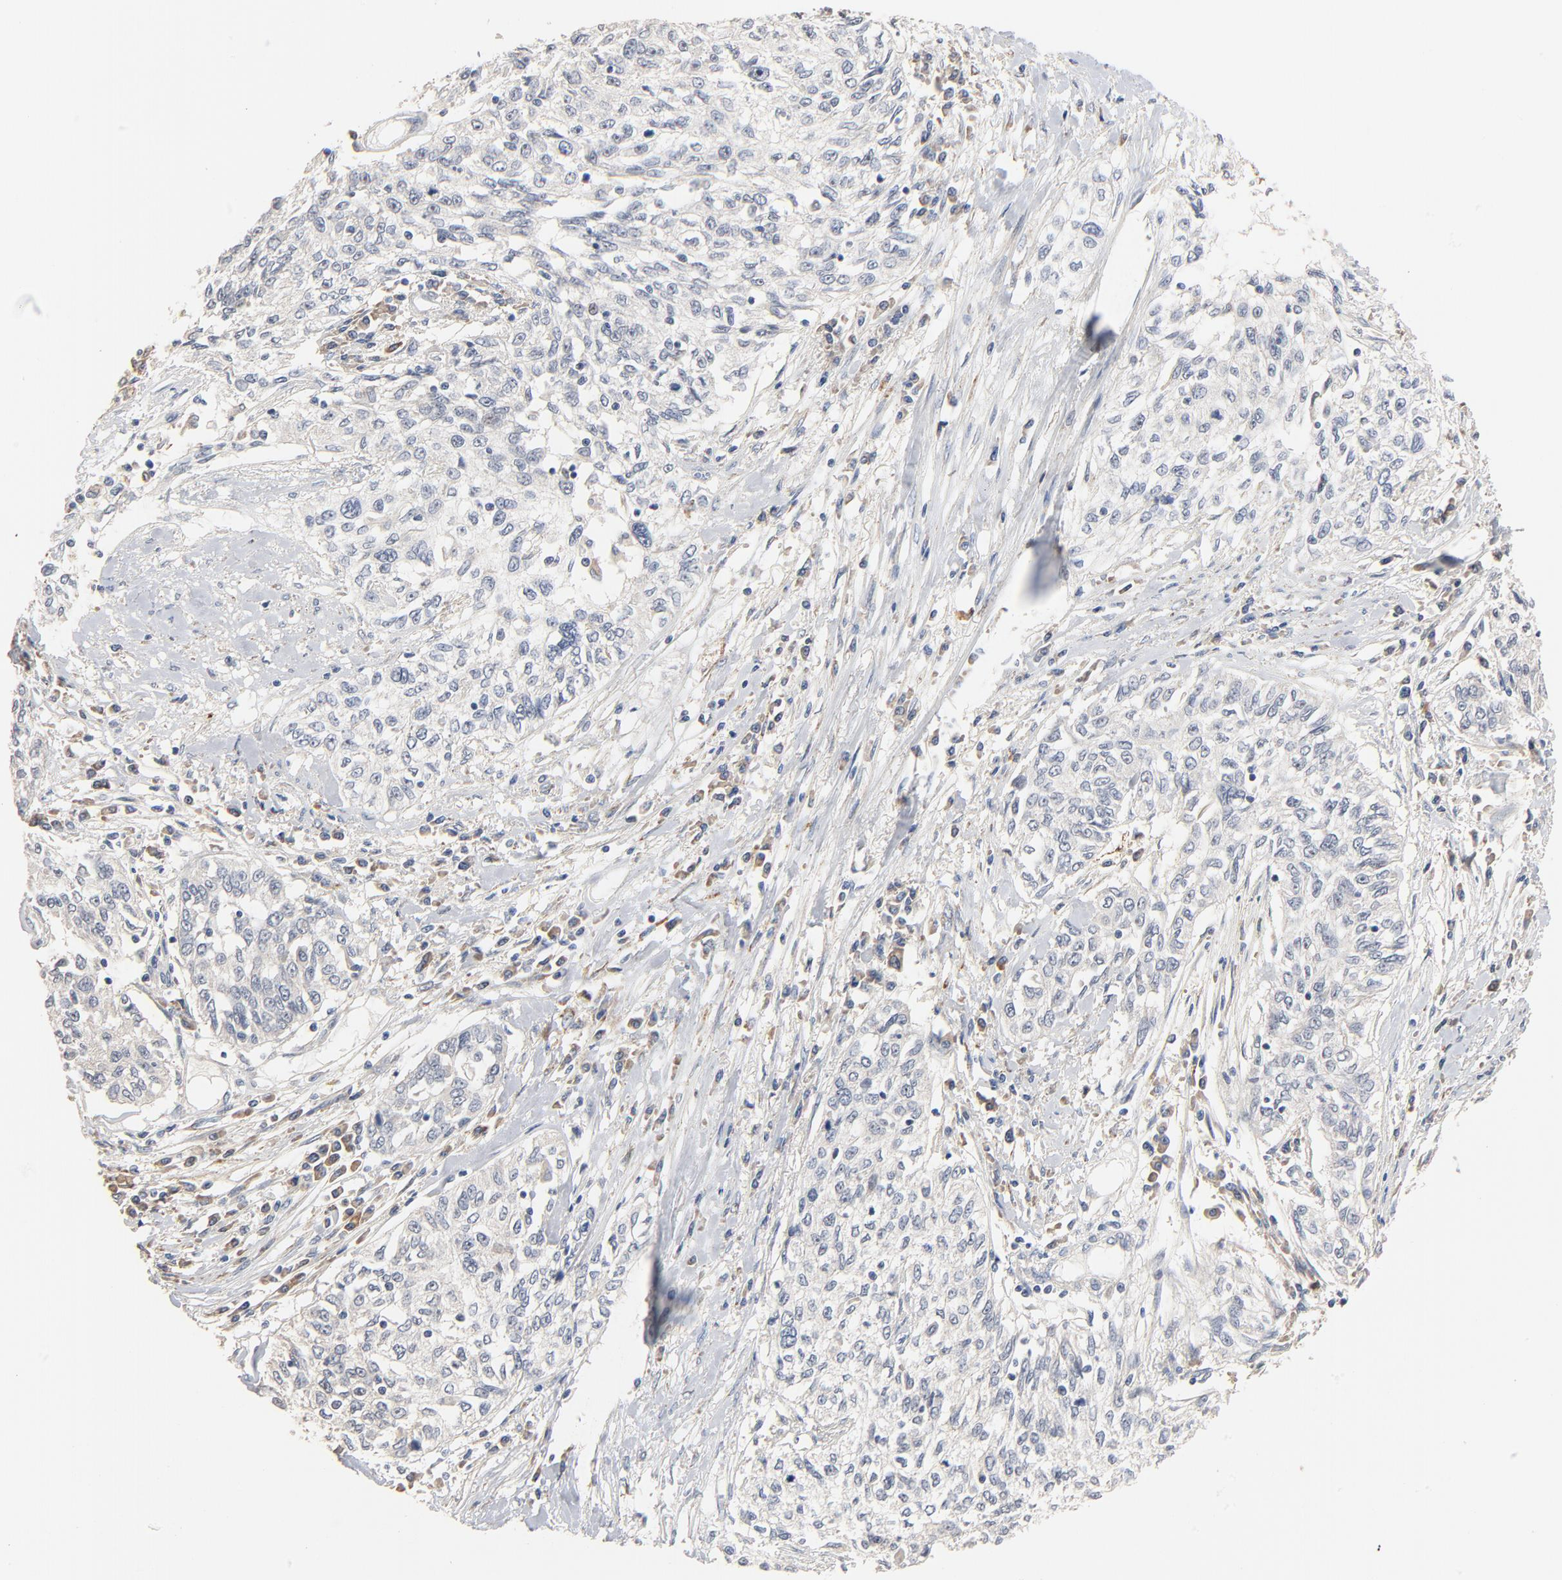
{"staining": {"intensity": "negative", "quantity": "none", "location": "none"}, "tissue": "cervical cancer", "cell_type": "Tumor cells", "image_type": "cancer", "snomed": [{"axis": "morphology", "description": "Squamous cell carcinoma, NOS"}, {"axis": "topography", "description": "Cervix"}], "caption": "Tumor cells are negative for brown protein staining in squamous cell carcinoma (cervical).", "gene": "ZDHHC8", "patient": {"sex": "female", "age": 57}}